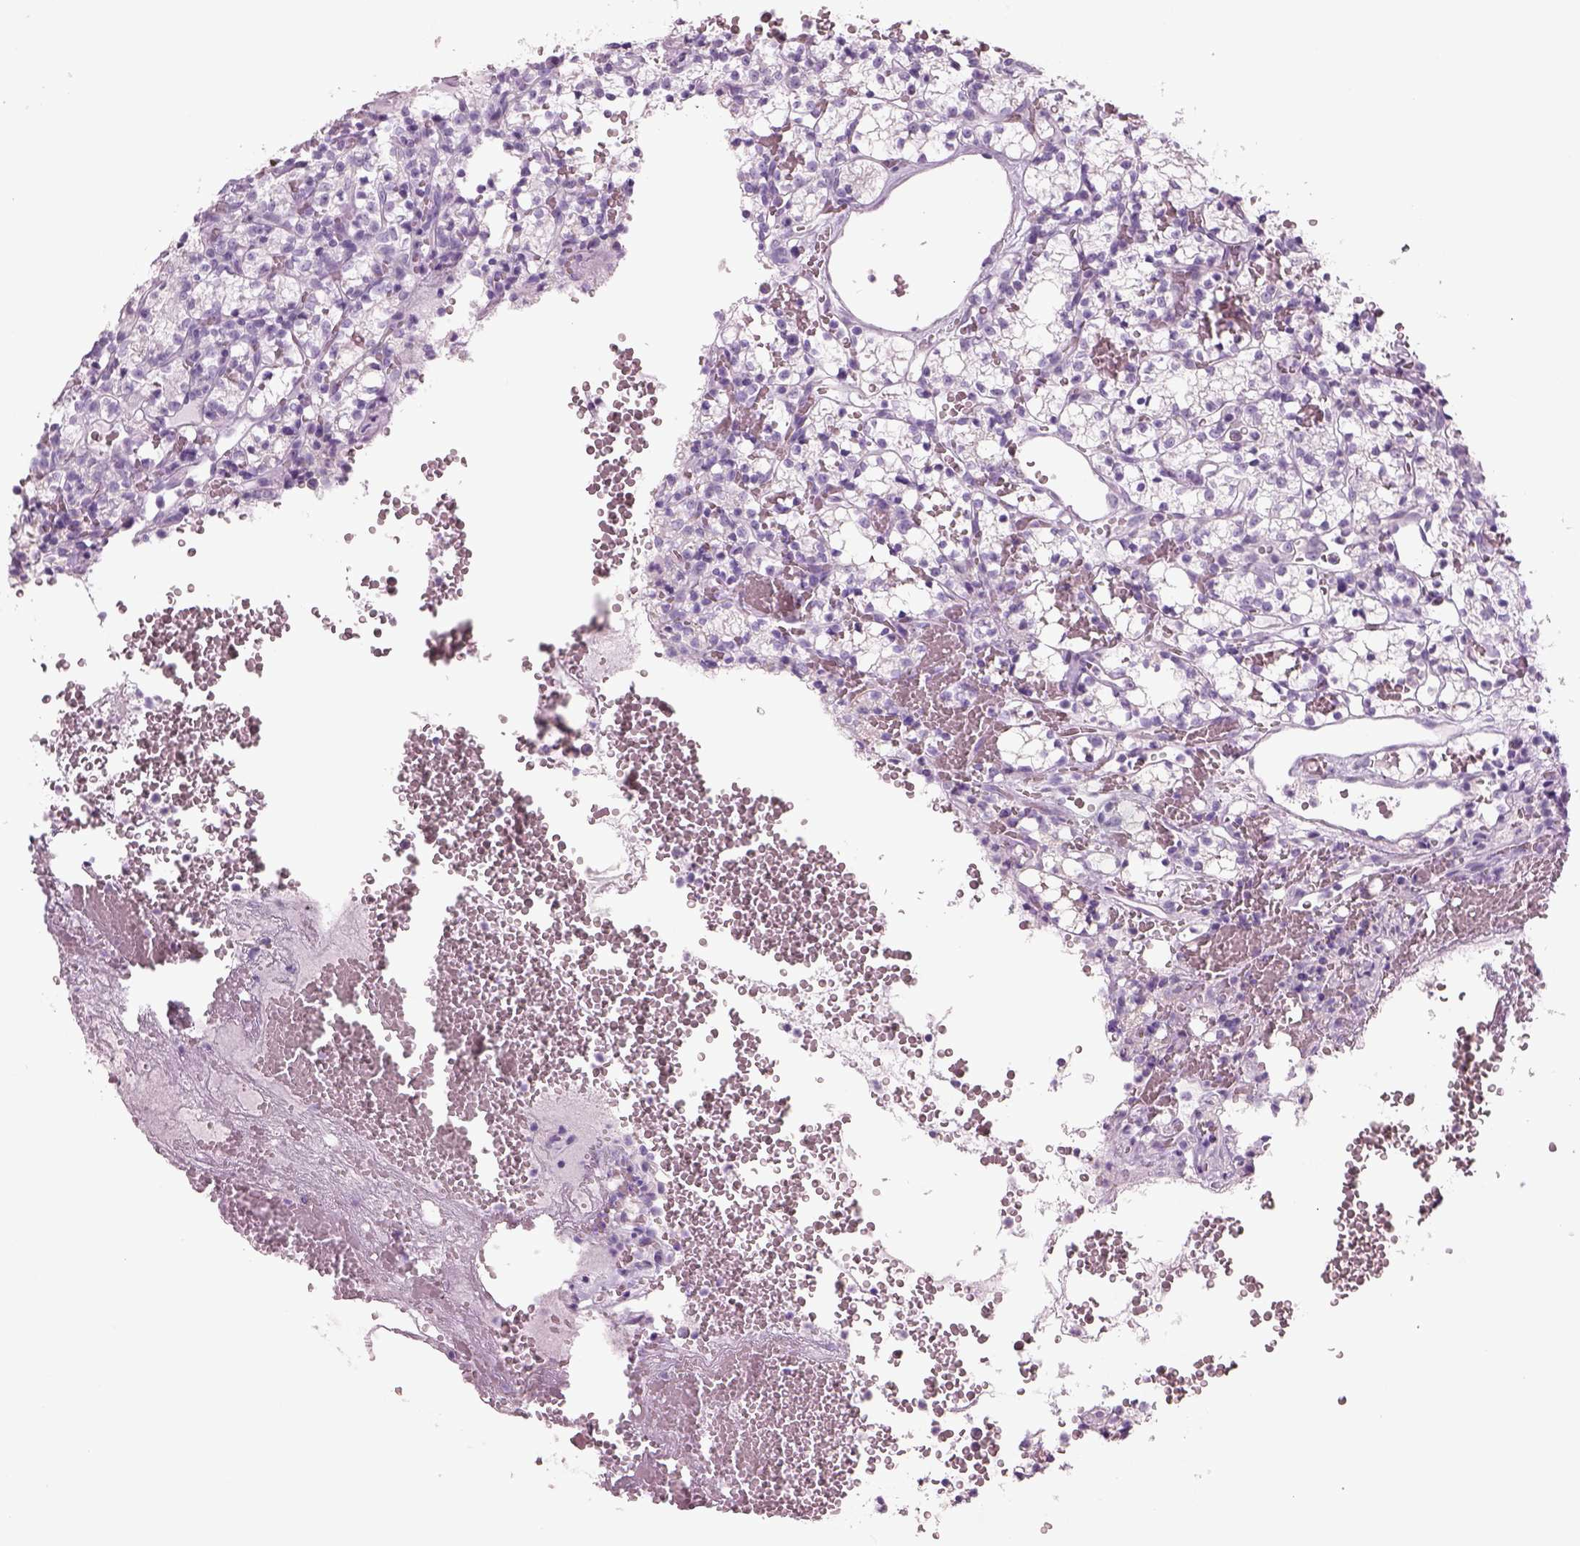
{"staining": {"intensity": "negative", "quantity": "none", "location": "none"}, "tissue": "renal cancer", "cell_type": "Tumor cells", "image_type": "cancer", "snomed": [{"axis": "morphology", "description": "Adenocarcinoma, NOS"}, {"axis": "topography", "description": "Kidney"}], "caption": "Protein analysis of adenocarcinoma (renal) reveals no significant staining in tumor cells.", "gene": "RHO", "patient": {"sex": "female", "age": 69}}